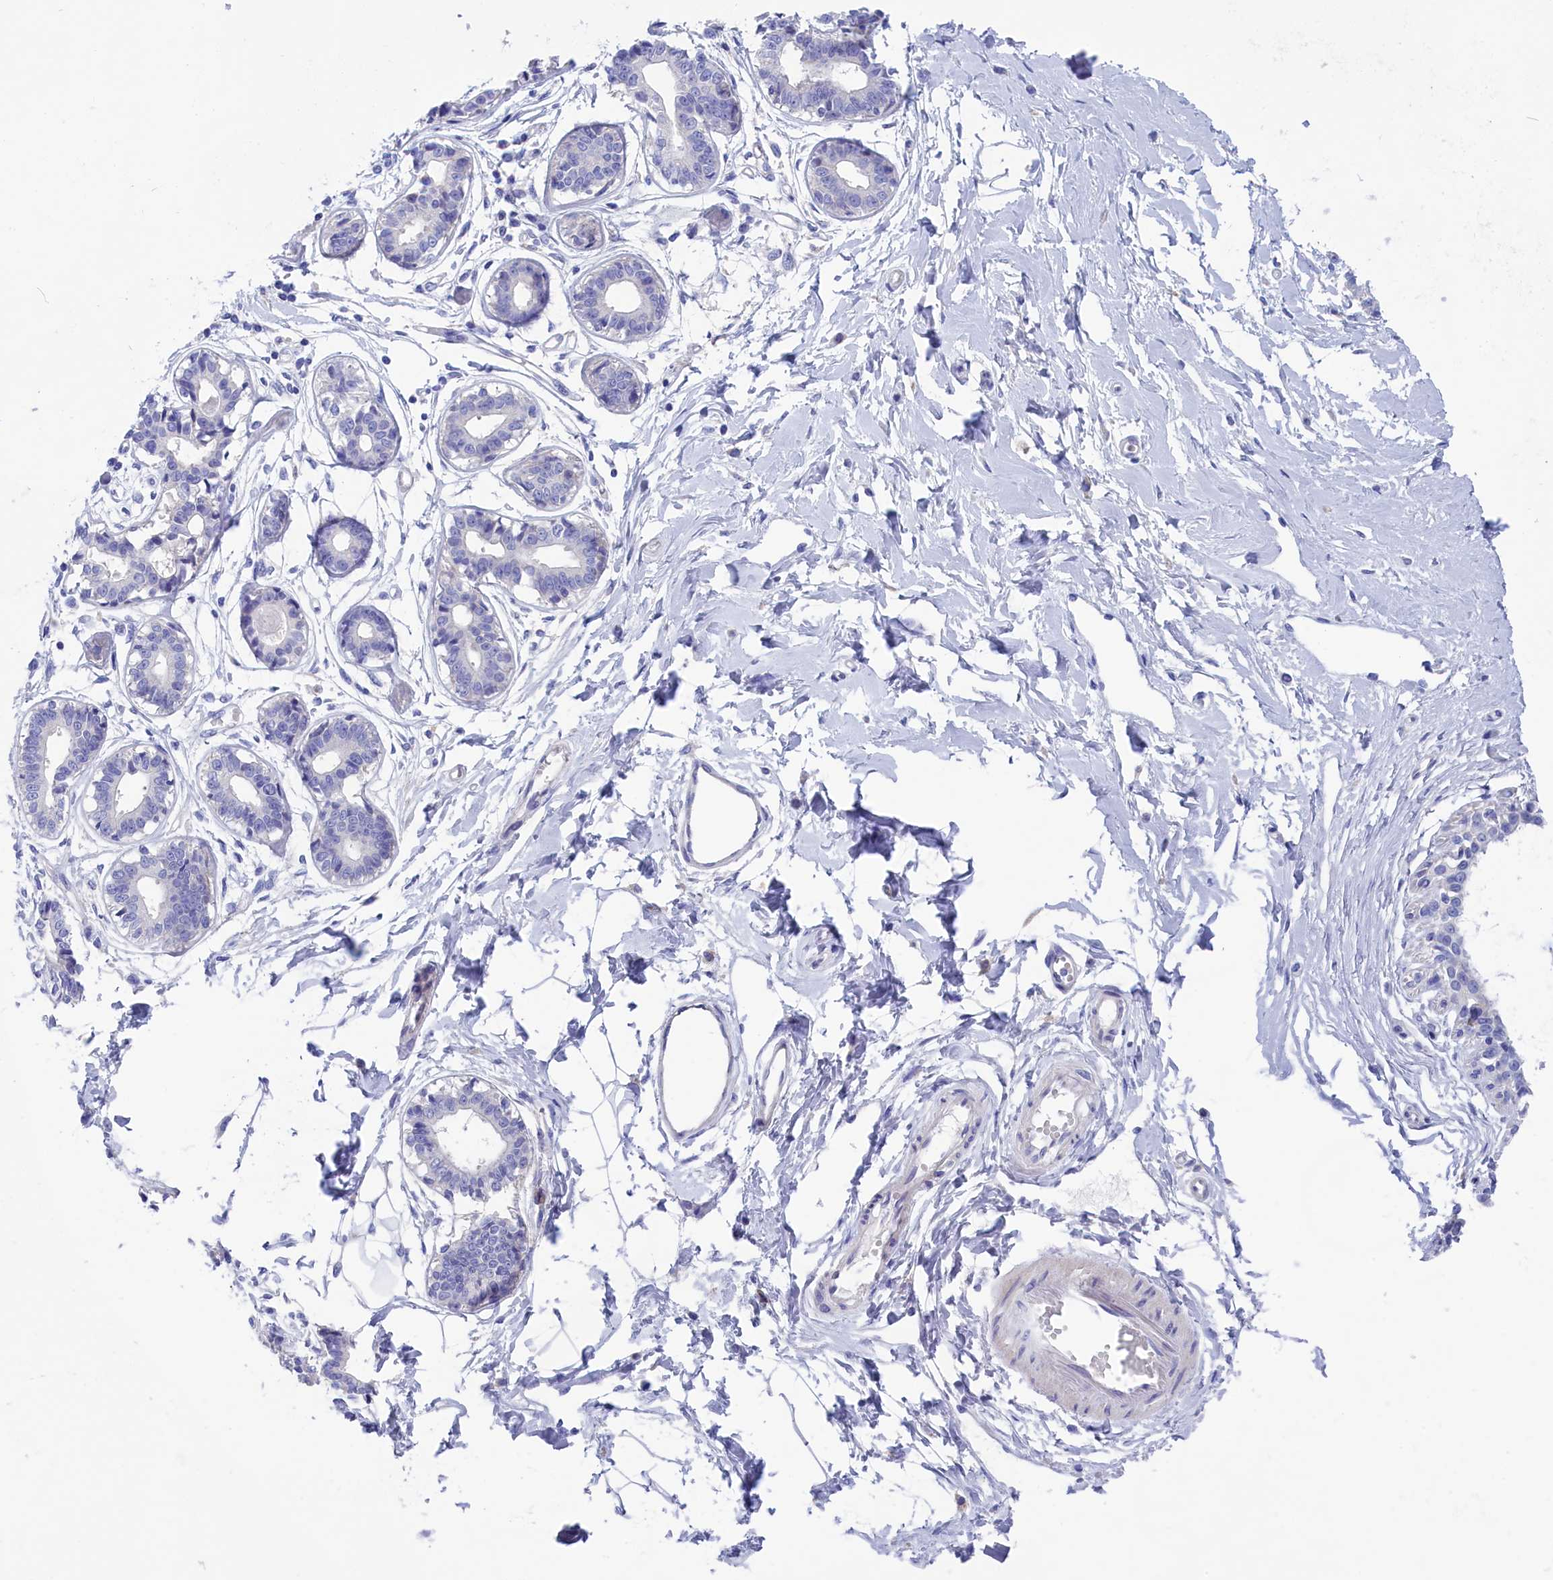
{"staining": {"intensity": "negative", "quantity": "none", "location": "none"}, "tissue": "breast", "cell_type": "Adipocytes", "image_type": "normal", "snomed": [{"axis": "morphology", "description": "Normal tissue, NOS"}, {"axis": "topography", "description": "Breast"}], "caption": "High power microscopy micrograph of an immunohistochemistry (IHC) histopathology image of normal breast, revealing no significant expression in adipocytes. (DAB immunohistochemistry with hematoxylin counter stain).", "gene": "VPS35L", "patient": {"sex": "female", "age": 45}}